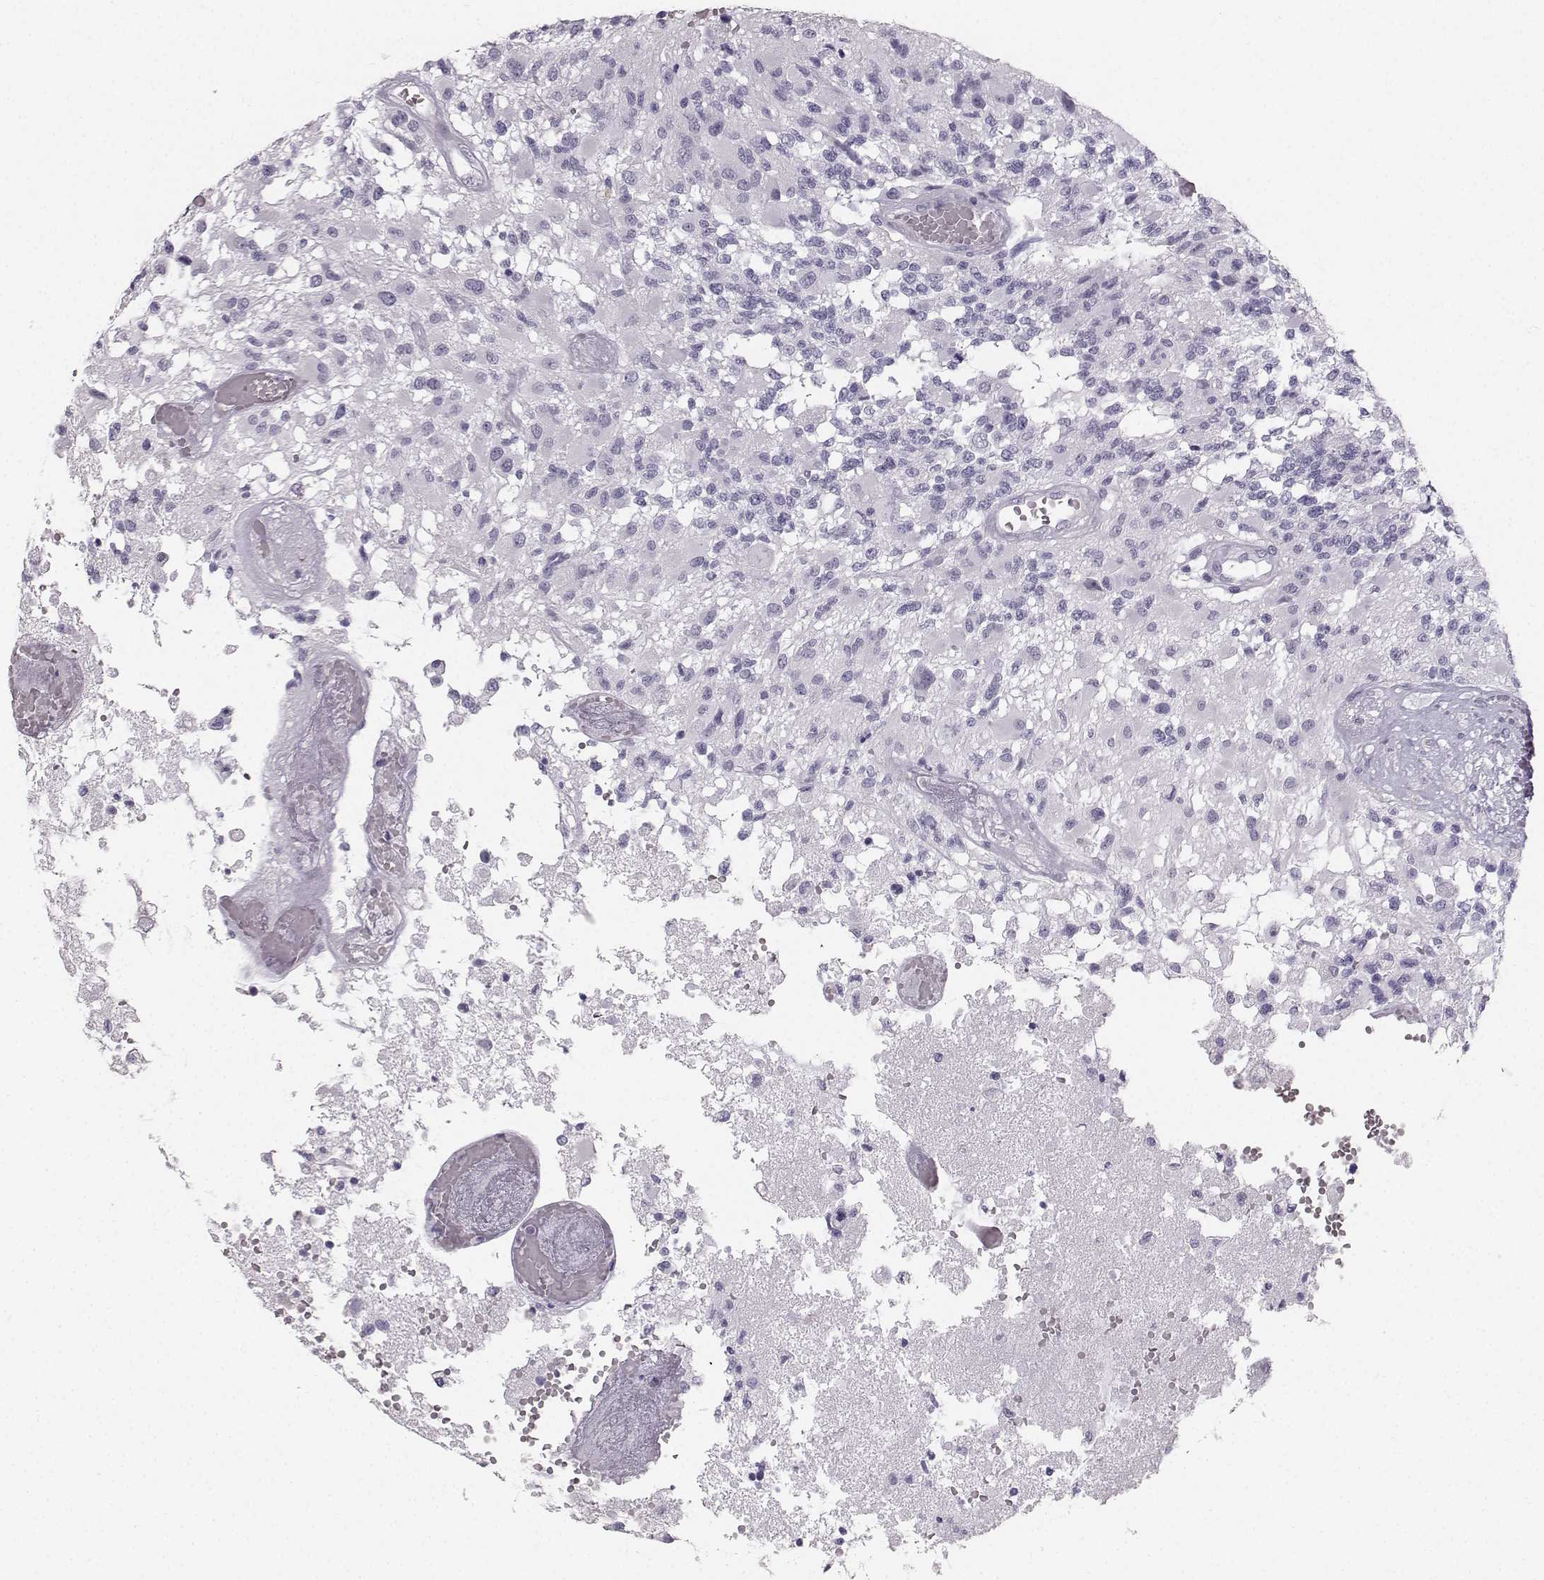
{"staining": {"intensity": "negative", "quantity": "none", "location": "none"}, "tissue": "glioma", "cell_type": "Tumor cells", "image_type": "cancer", "snomed": [{"axis": "morphology", "description": "Glioma, malignant, High grade"}, {"axis": "topography", "description": "Brain"}], "caption": "There is no significant expression in tumor cells of high-grade glioma (malignant).", "gene": "CASR", "patient": {"sex": "female", "age": 63}}